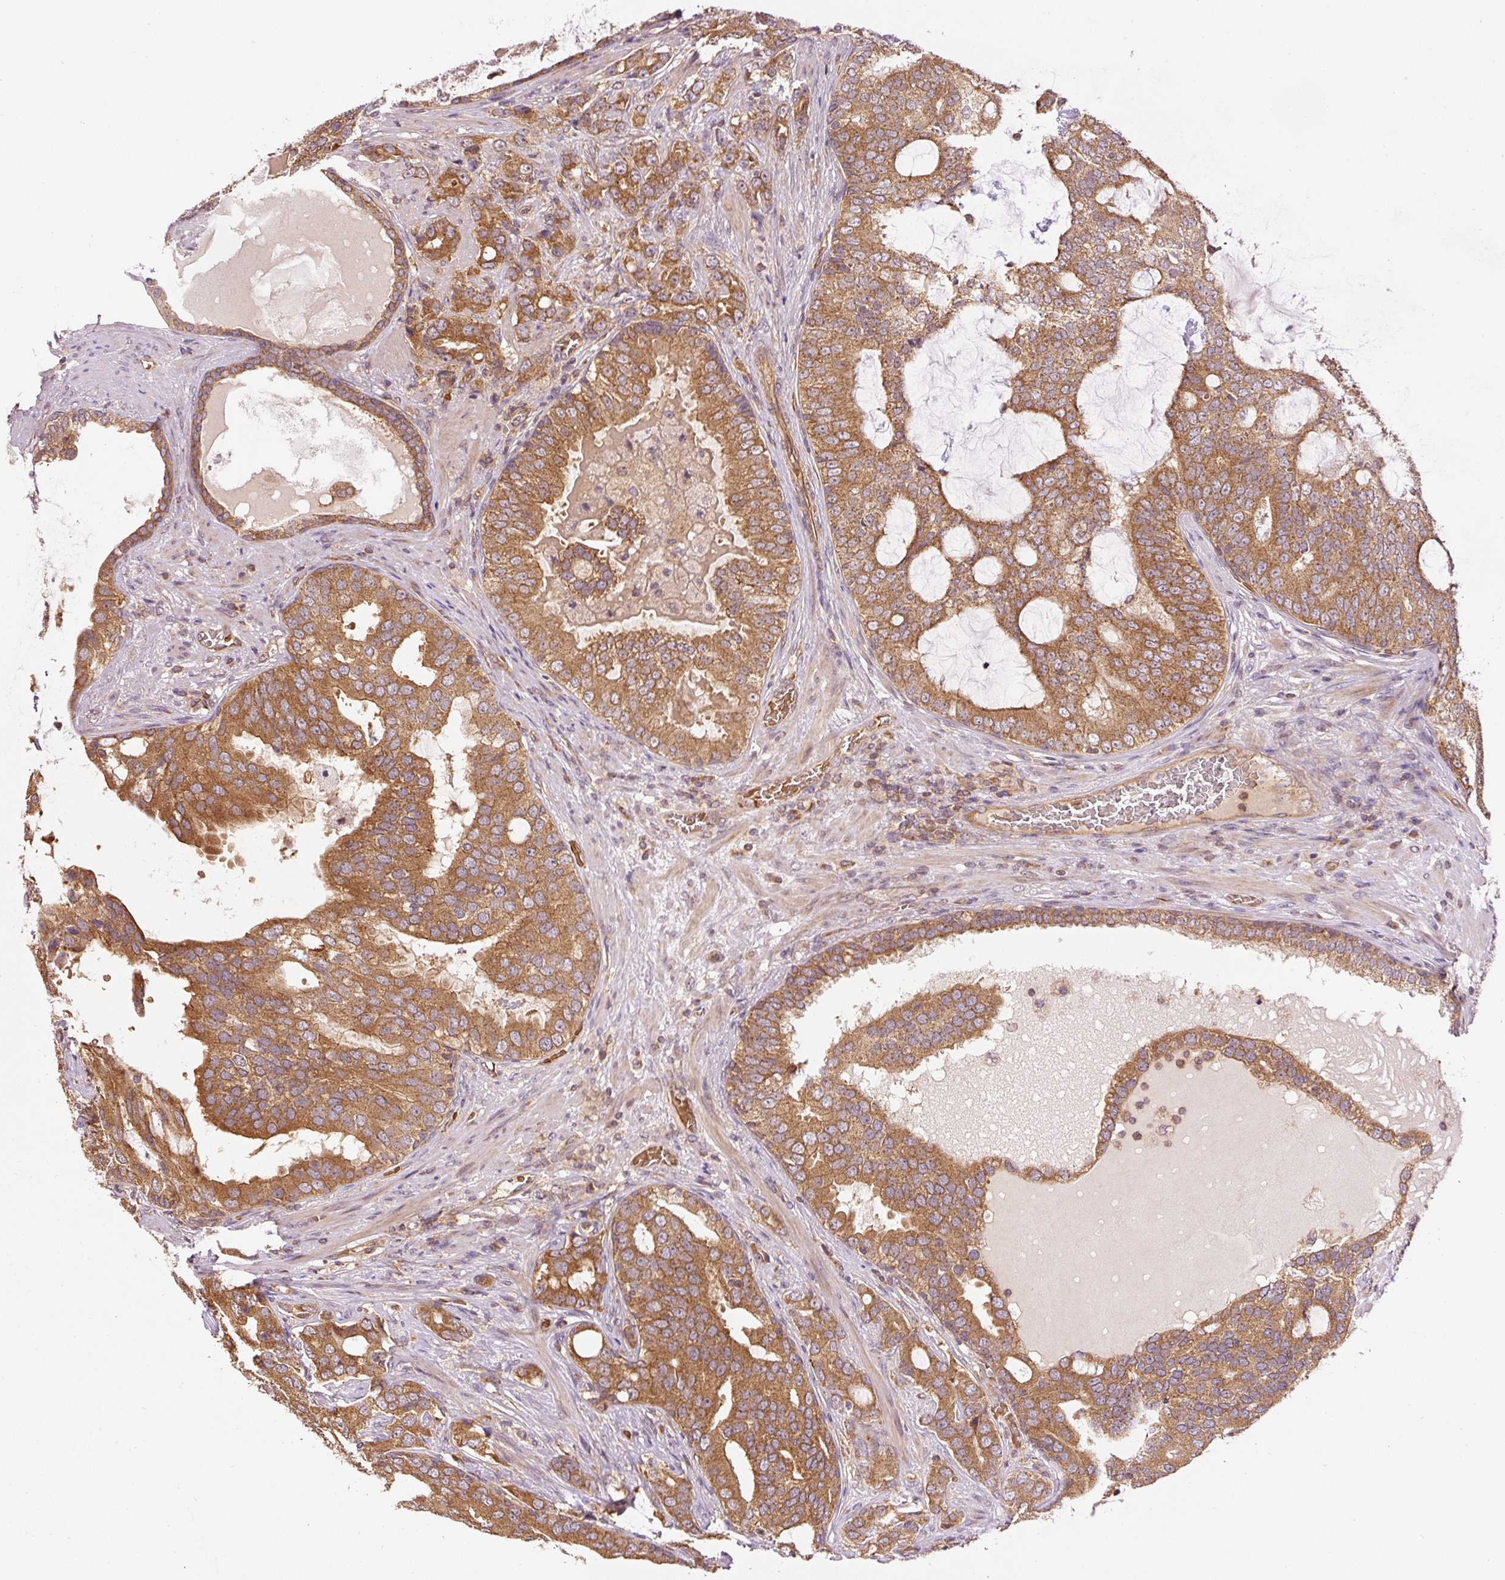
{"staining": {"intensity": "moderate", "quantity": ">75%", "location": "cytoplasmic/membranous"}, "tissue": "prostate cancer", "cell_type": "Tumor cells", "image_type": "cancer", "snomed": [{"axis": "morphology", "description": "Adenocarcinoma, High grade"}, {"axis": "topography", "description": "Prostate"}], "caption": "Tumor cells display medium levels of moderate cytoplasmic/membranous staining in approximately >75% of cells in prostate cancer (adenocarcinoma (high-grade)).", "gene": "ADCY4", "patient": {"sex": "male", "age": 55}}